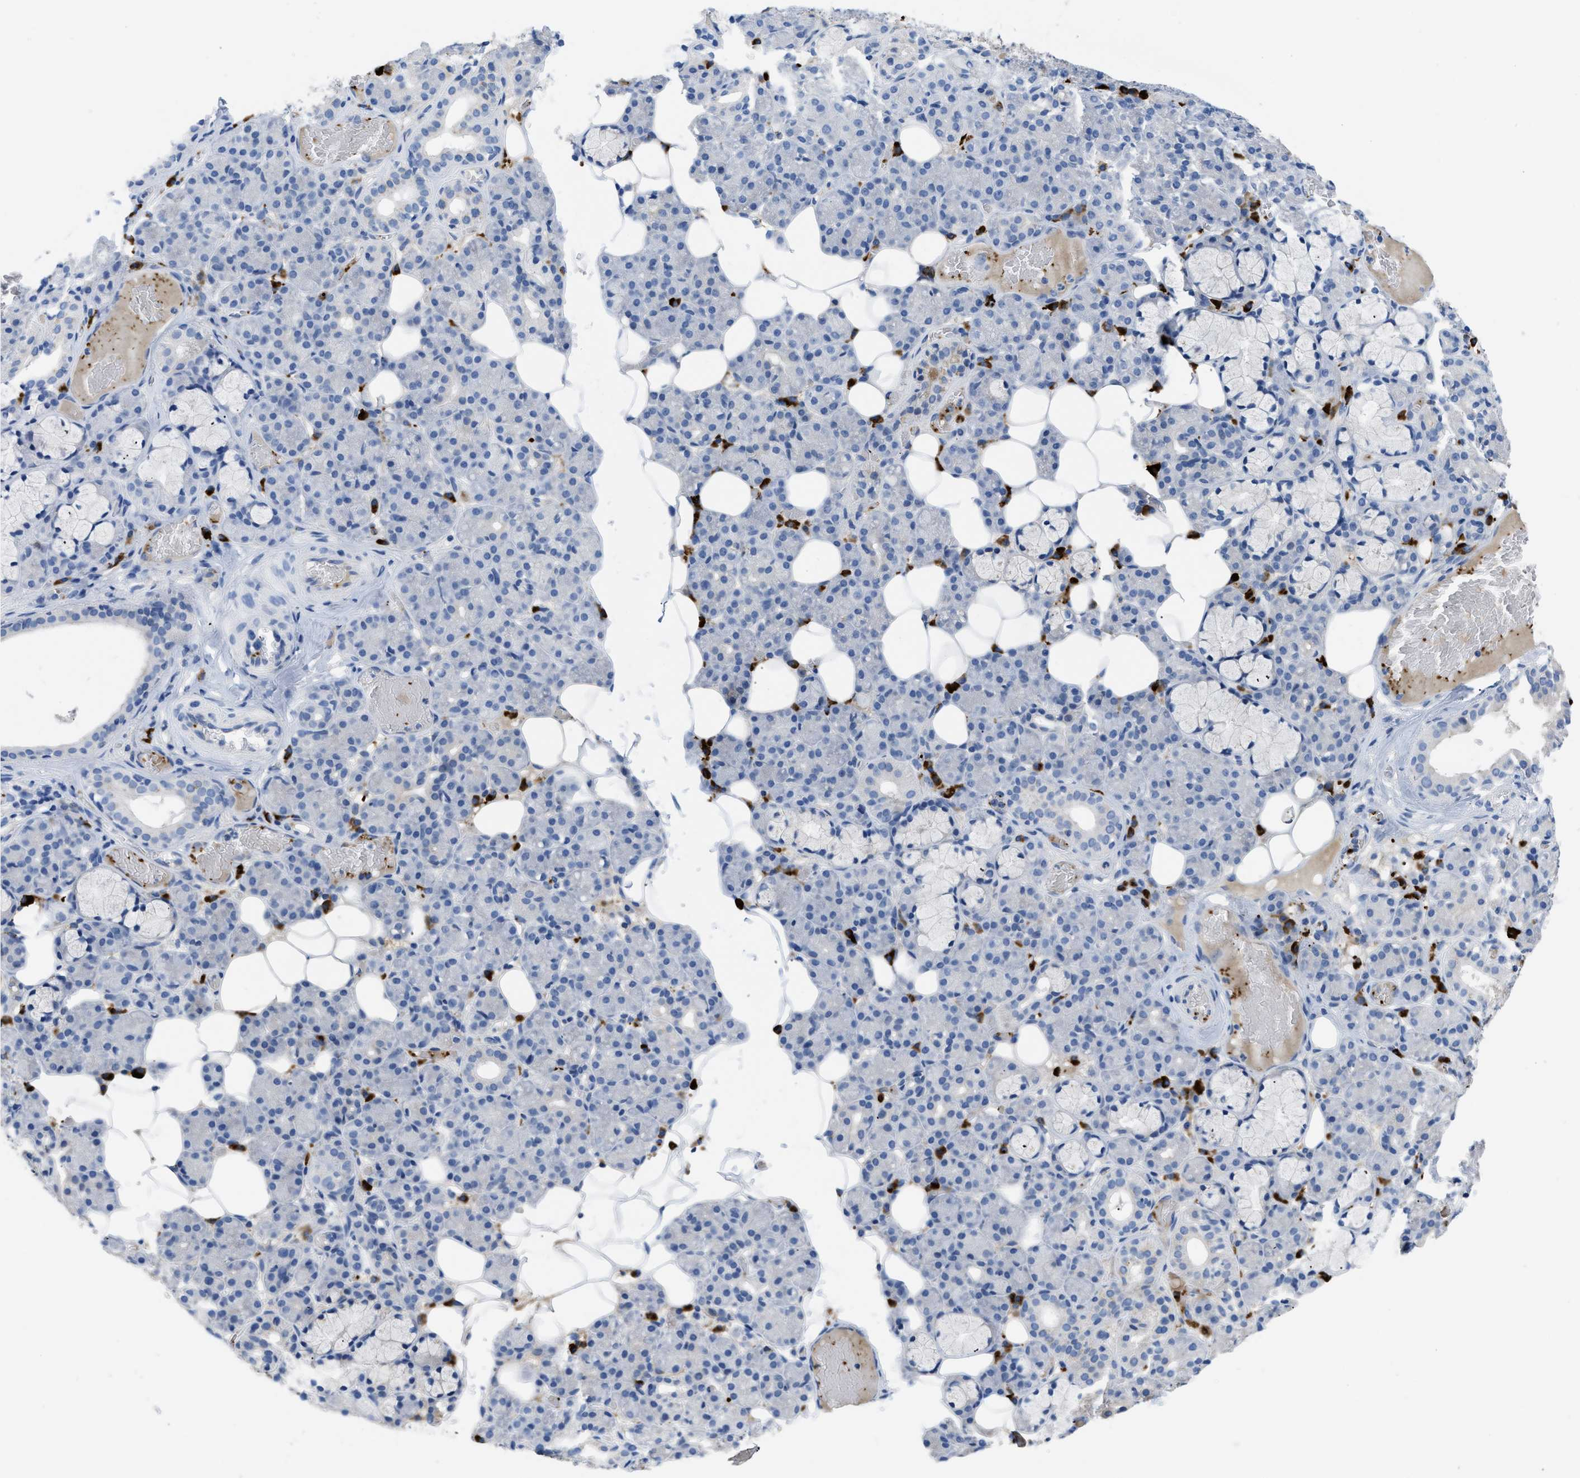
{"staining": {"intensity": "negative", "quantity": "none", "location": "none"}, "tissue": "salivary gland", "cell_type": "Glandular cells", "image_type": "normal", "snomed": [{"axis": "morphology", "description": "Normal tissue, NOS"}, {"axis": "topography", "description": "Salivary gland"}], "caption": "Immunohistochemistry photomicrograph of benign salivary gland stained for a protein (brown), which exhibits no expression in glandular cells. (DAB IHC with hematoxylin counter stain).", "gene": "FGF18", "patient": {"sex": "male", "age": 63}}